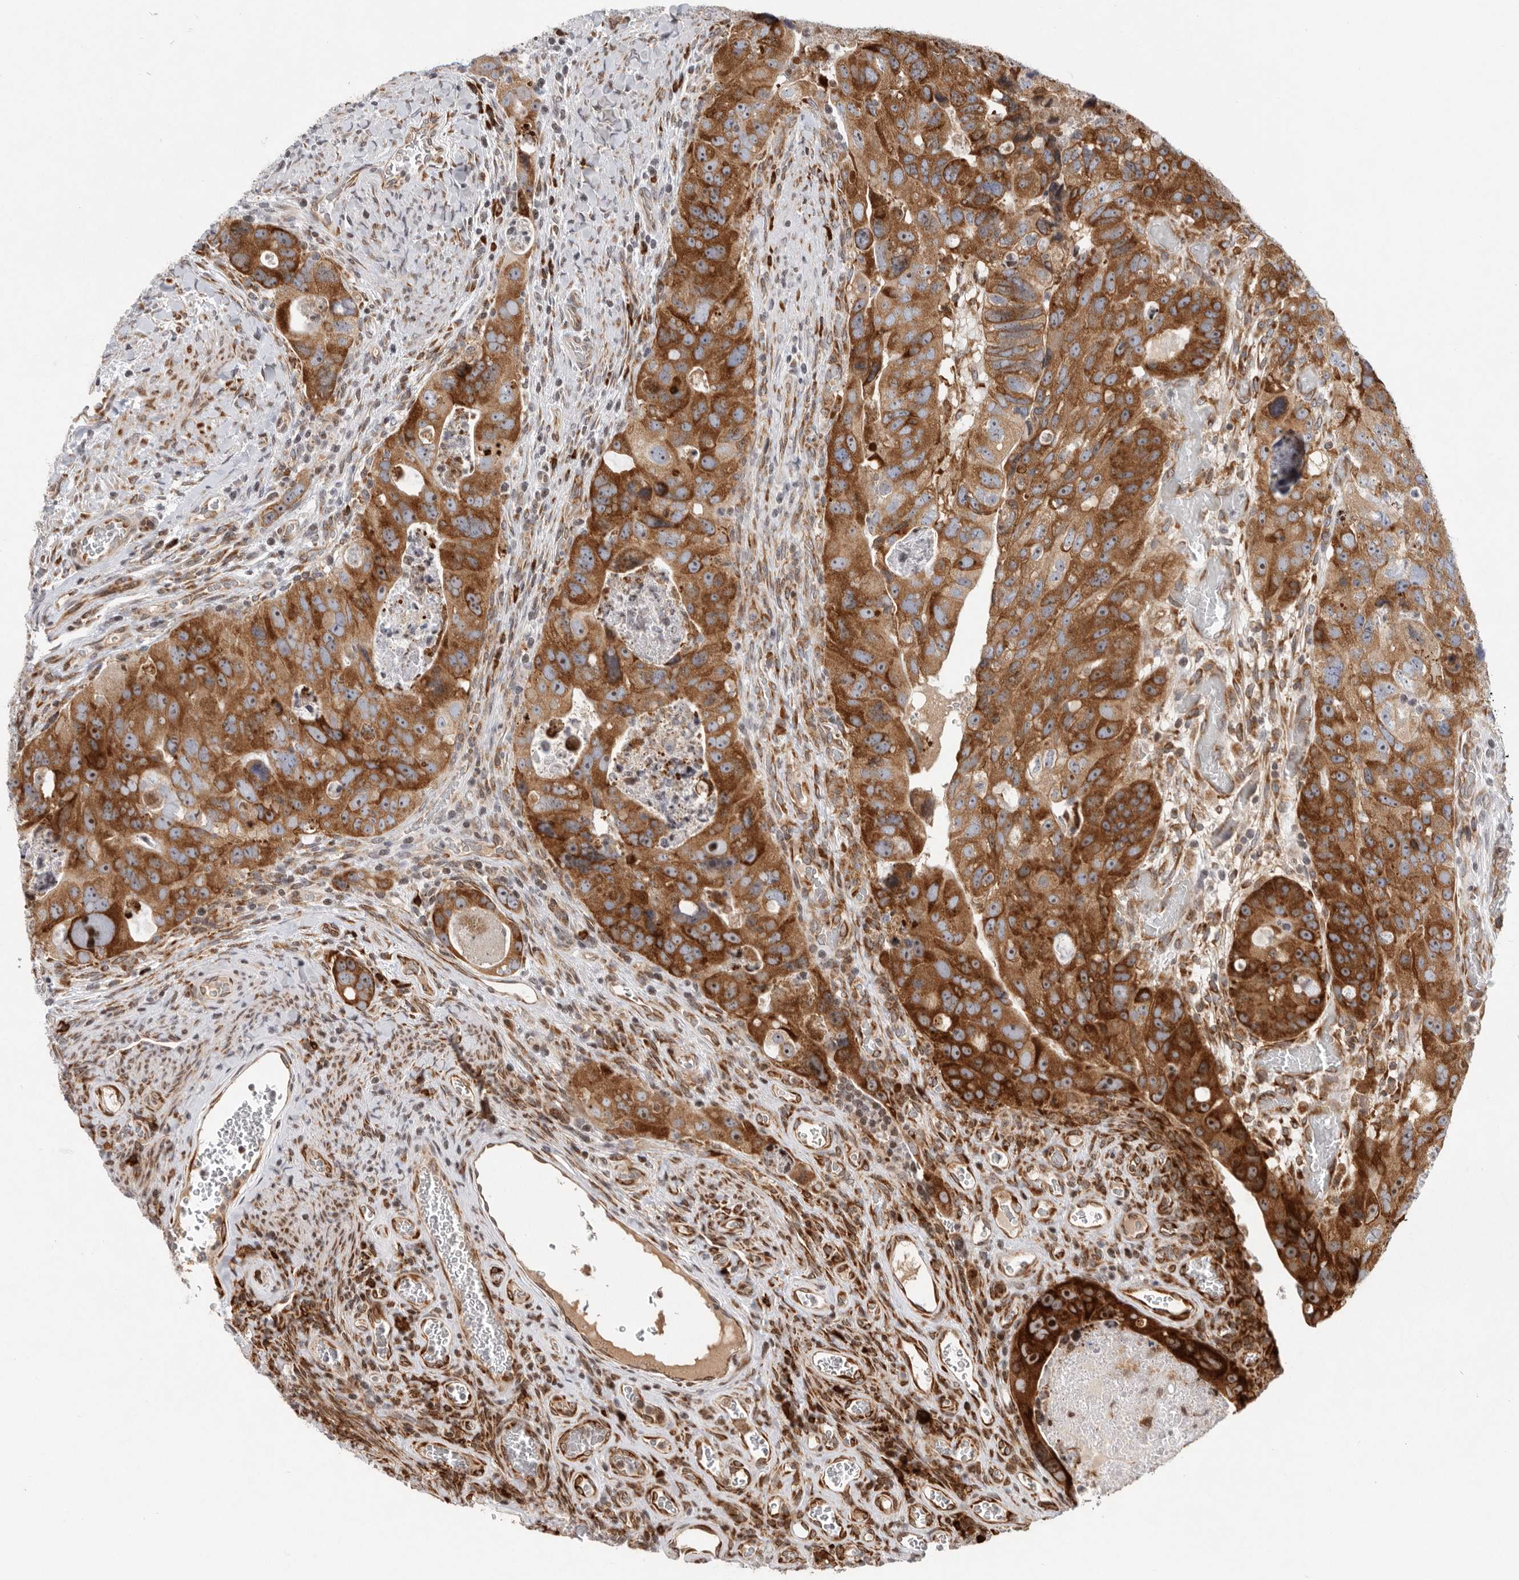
{"staining": {"intensity": "strong", "quantity": ">75%", "location": "cytoplasmic/membranous"}, "tissue": "colorectal cancer", "cell_type": "Tumor cells", "image_type": "cancer", "snomed": [{"axis": "morphology", "description": "Adenocarcinoma, NOS"}, {"axis": "topography", "description": "Rectum"}], "caption": "Protein staining of adenocarcinoma (colorectal) tissue exhibits strong cytoplasmic/membranous expression in about >75% of tumor cells.", "gene": "FZD3", "patient": {"sex": "male", "age": 59}}